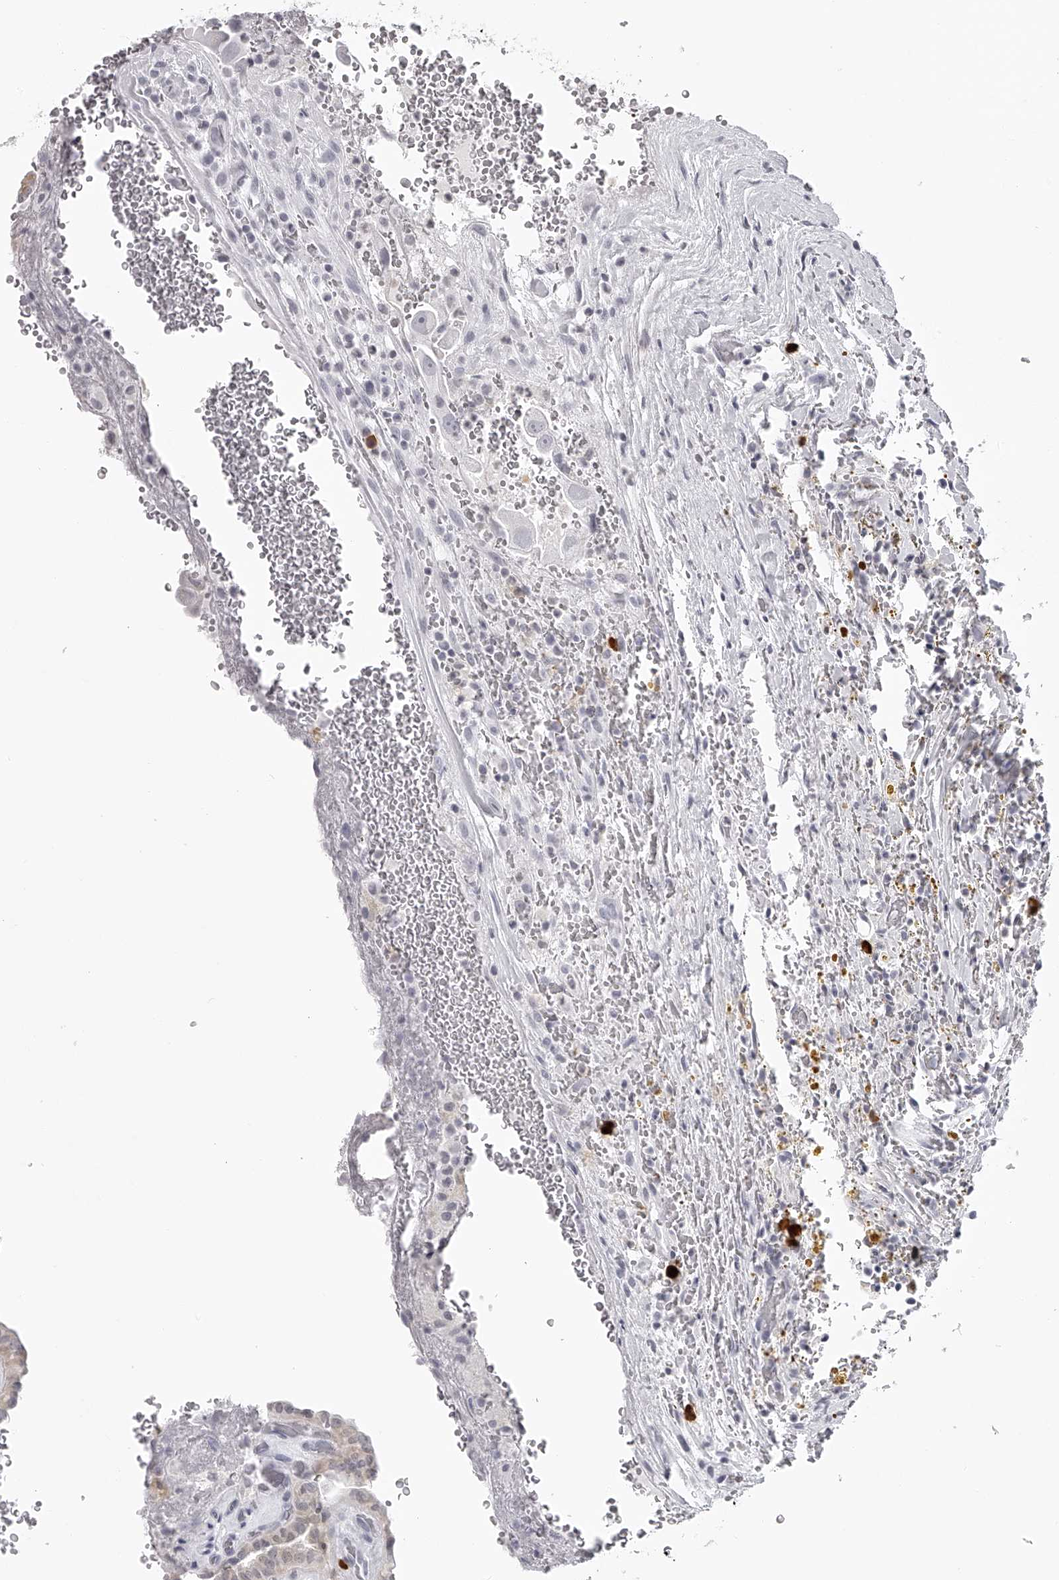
{"staining": {"intensity": "moderate", "quantity": "25%-75%", "location": "cytoplasmic/membranous"}, "tissue": "thyroid cancer", "cell_type": "Tumor cells", "image_type": "cancer", "snomed": [{"axis": "morphology", "description": "Papillary adenocarcinoma, NOS"}, {"axis": "topography", "description": "Thyroid gland"}], "caption": "This is a micrograph of immunohistochemistry staining of papillary adenocarcinoma (thyroid), which shows moderate positivity in the cytoplasmic/membranous of tumor cells.", "gene": "SEC11C", "patient": {"sex": "male", "age": 77}}